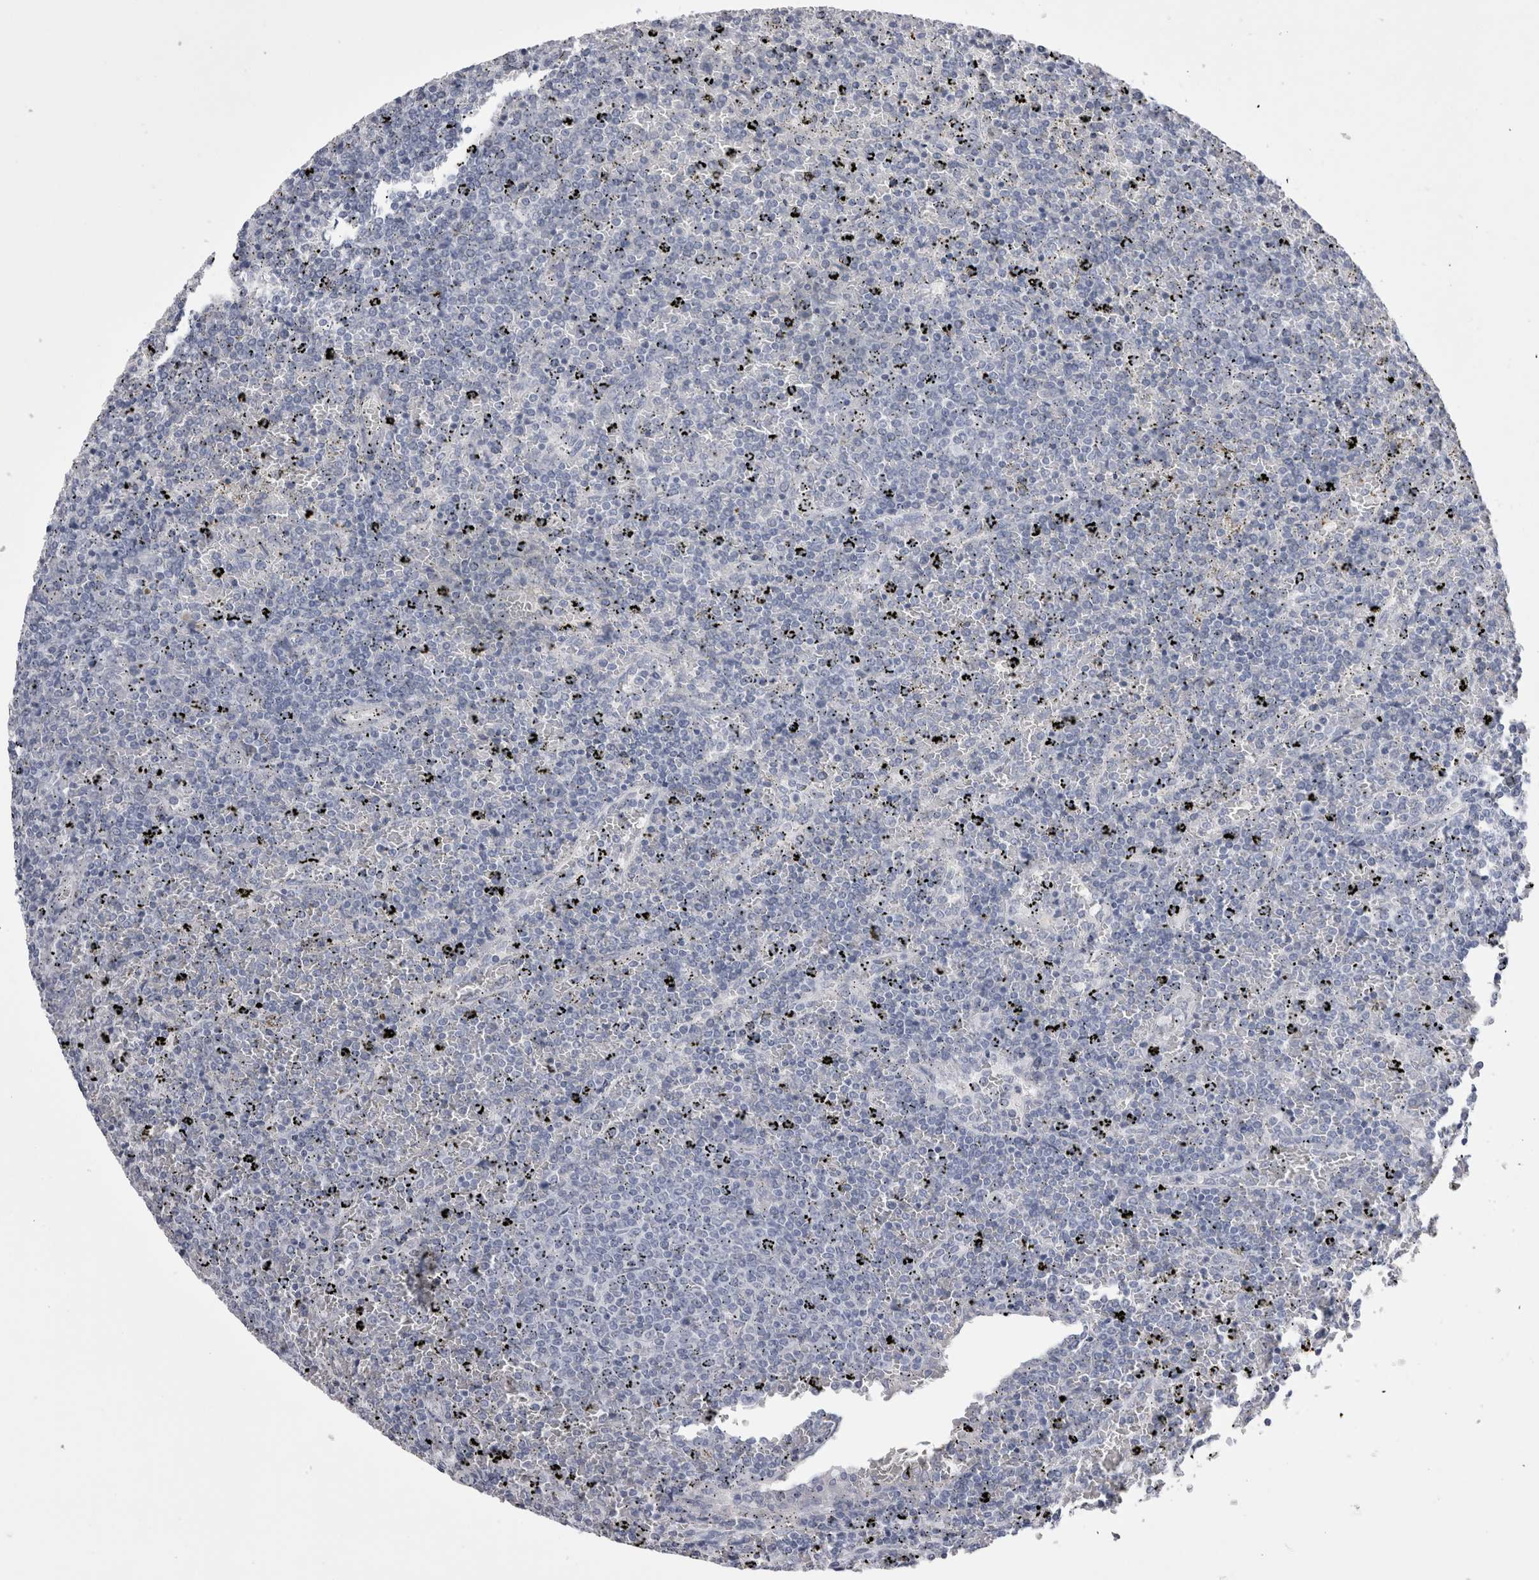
{"staining": {"intensity": "negative", "quantity": "none", "location": "none"}, "tissue": "lymphoma", "cell_type": "Tumor cells", "image_type": "cancer", "snomed": [{"axis": "morphology", "description": "Malignant lymphoma, non-Hodgkin's type, Low grade"}, {"axis": "topography", "description": "Spleen"}], "caption": "IHC of low-grade malignant lymphoma, non-Hodgkin's type displays no positivity in tumor cells.", "gene": "CDHR5", "patient": {"sex": "female", "age": 77}}